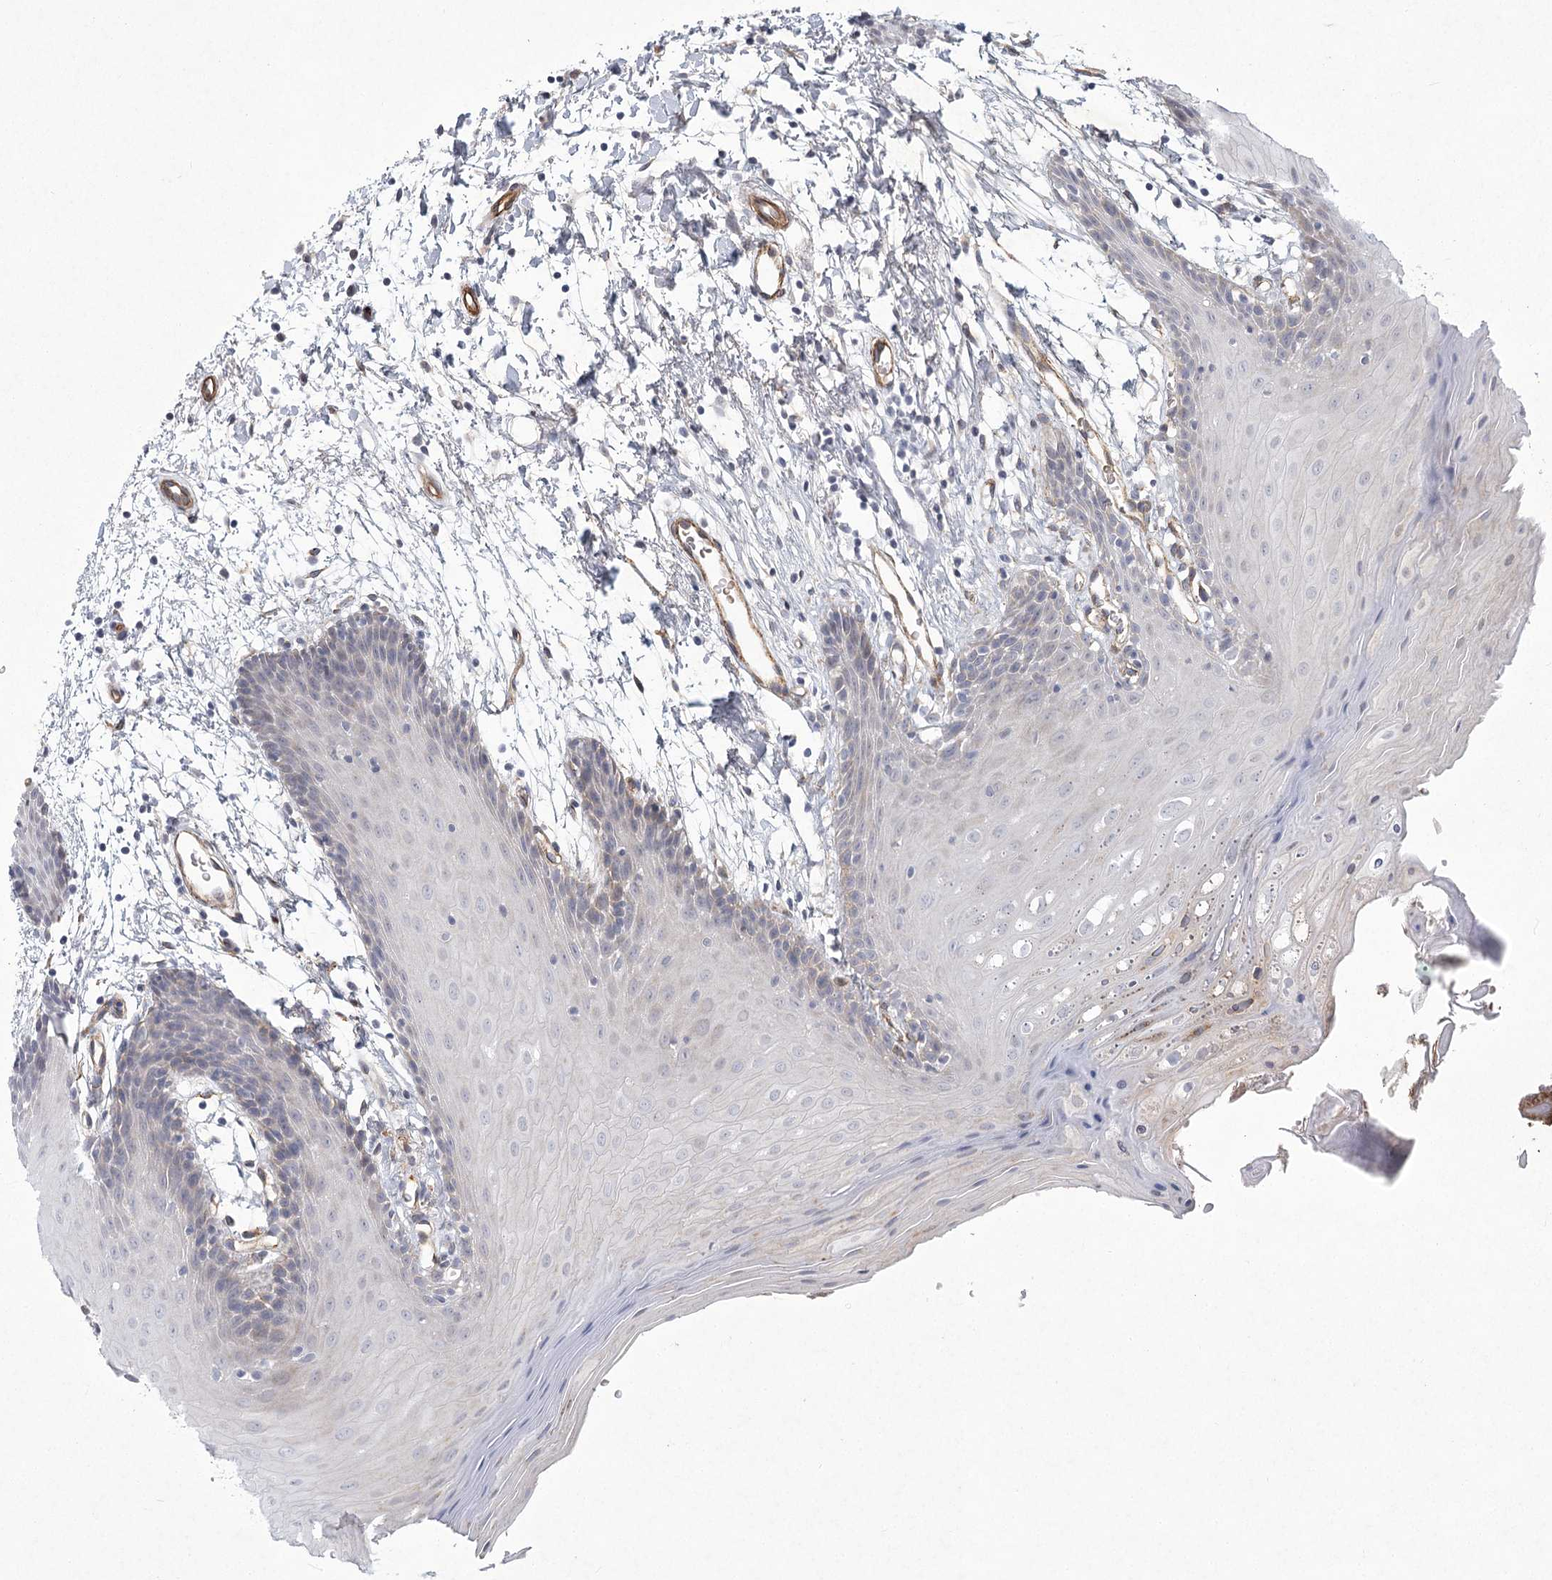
{"staining": {"intensity": "weak", "quantity": "<25%", "location": "nuclear"}, "tissue": "oral mucosa", "cell_type": "Squamous epithelial cells", "image_type": "normal", "snomed": [{"axis": "morphology", "description": "Normal tissue, NOS"}, {"axis": "topography", "description": "Skeletal muscle"}, {"axis": "topography", "description": "Oral tissue"}, {"axis": "topography", "description": "Salivary gland"}, {"axis": "topography", "description": "Peripheral nerve tissue"}], "caption": "A high-resolution micrograph shows IHC staining of benign oral mucosa, which displays no significant positivity in squamous epithelial cells.", "gene": "MEPE", "patient": {"sex": "male", "age": 54}}